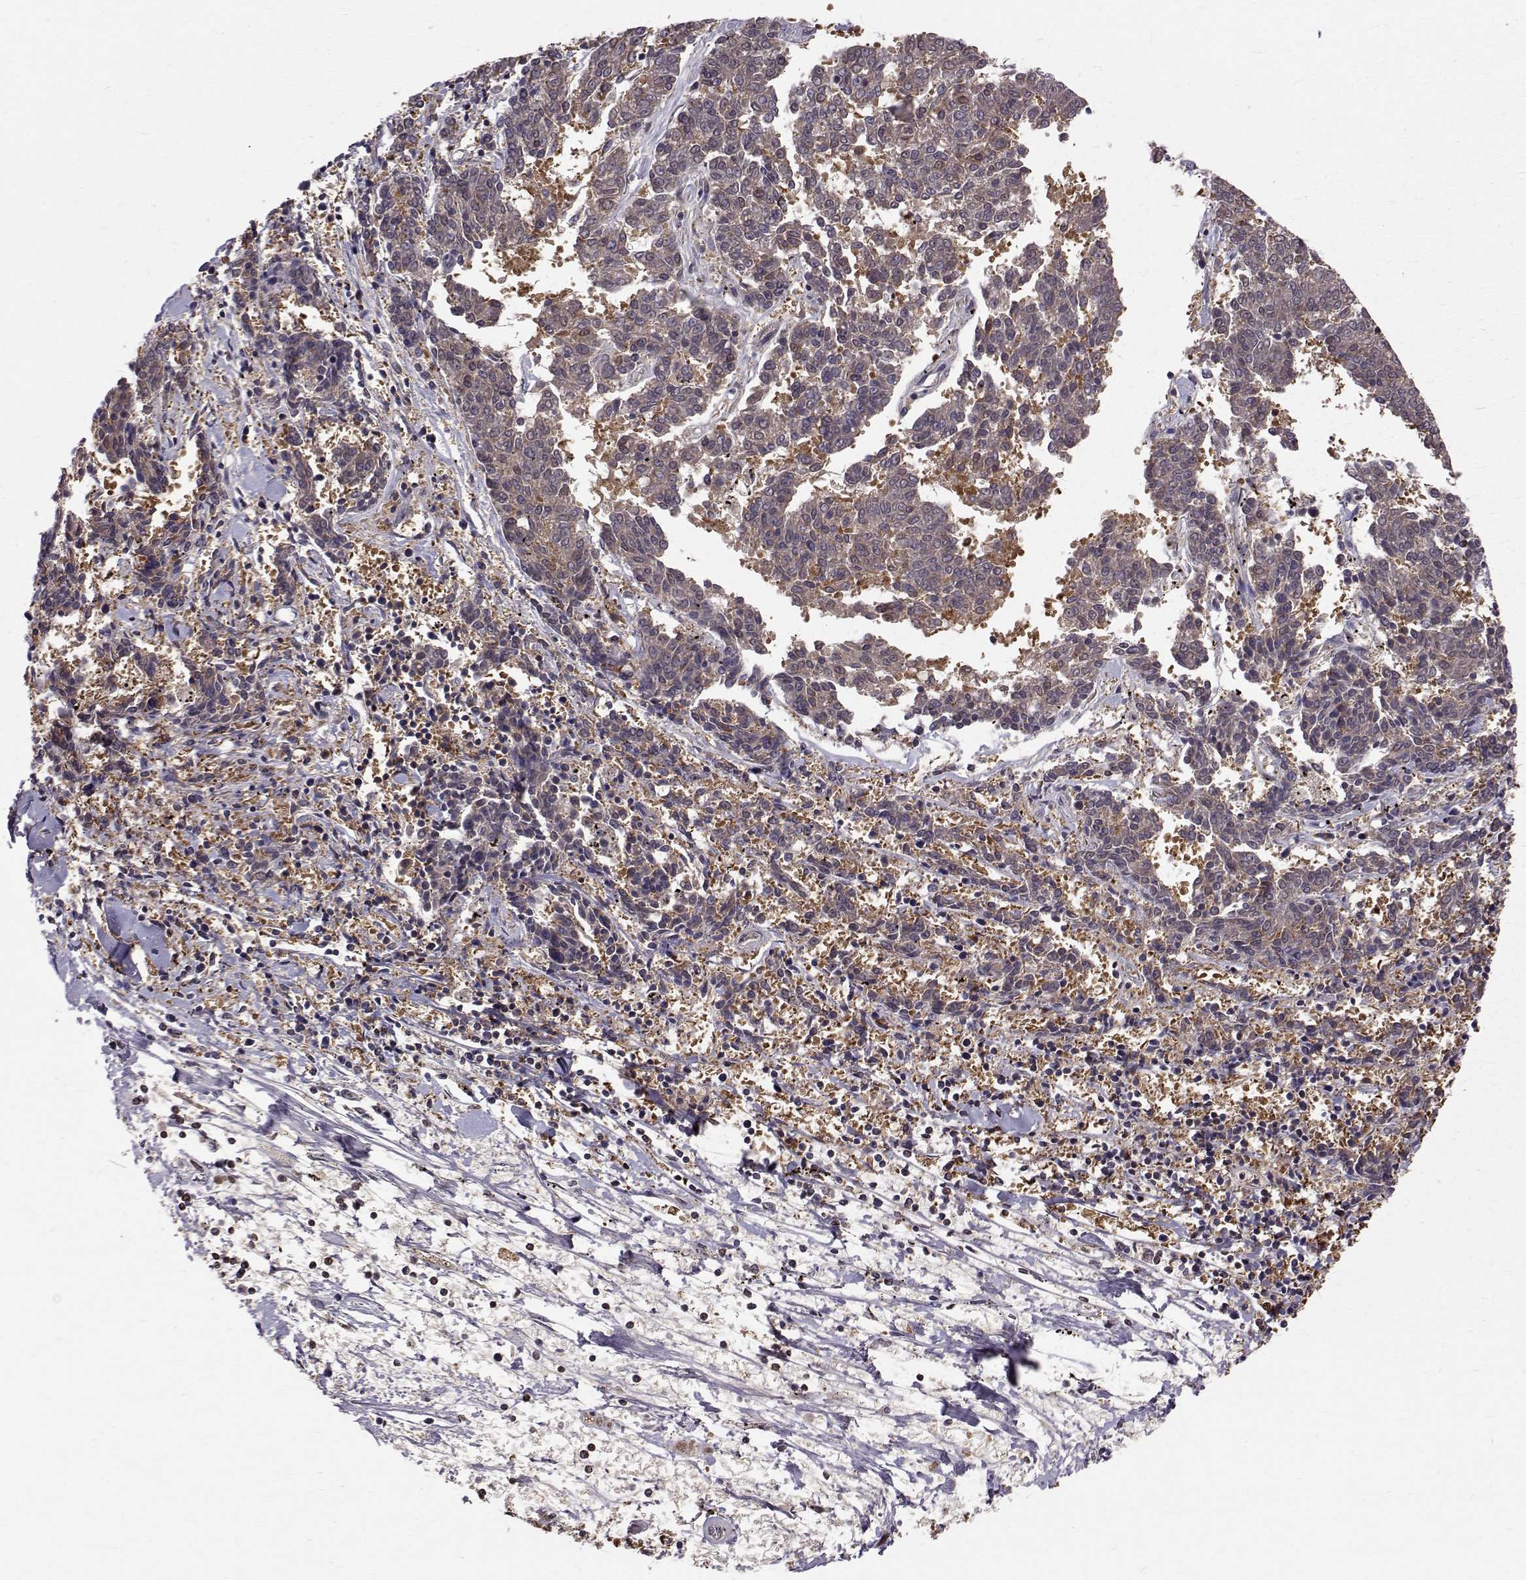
{"staining": {"intensity": "weak", "quantity": "25%-75%", "location": "cytoplasmic/membranous,nuclear"}, "tissue": "melanoma", "cell_type": "Tumor cells", "image_type": "cancer", "snomed": [{"axis": "morphology", "description": "Malignant melanoma, NOS"}, {"axis": "topography", "description": "Skin"}], "caption": "Melanoma tissue reveals weak cytoplasmic/membranous and nuclear positivity in approximately 25%-75% of tumor cells, visualized by immunohistochemistry.", "gene": "NIF3L1", "patient": {"sex": "female", "age": 72}}